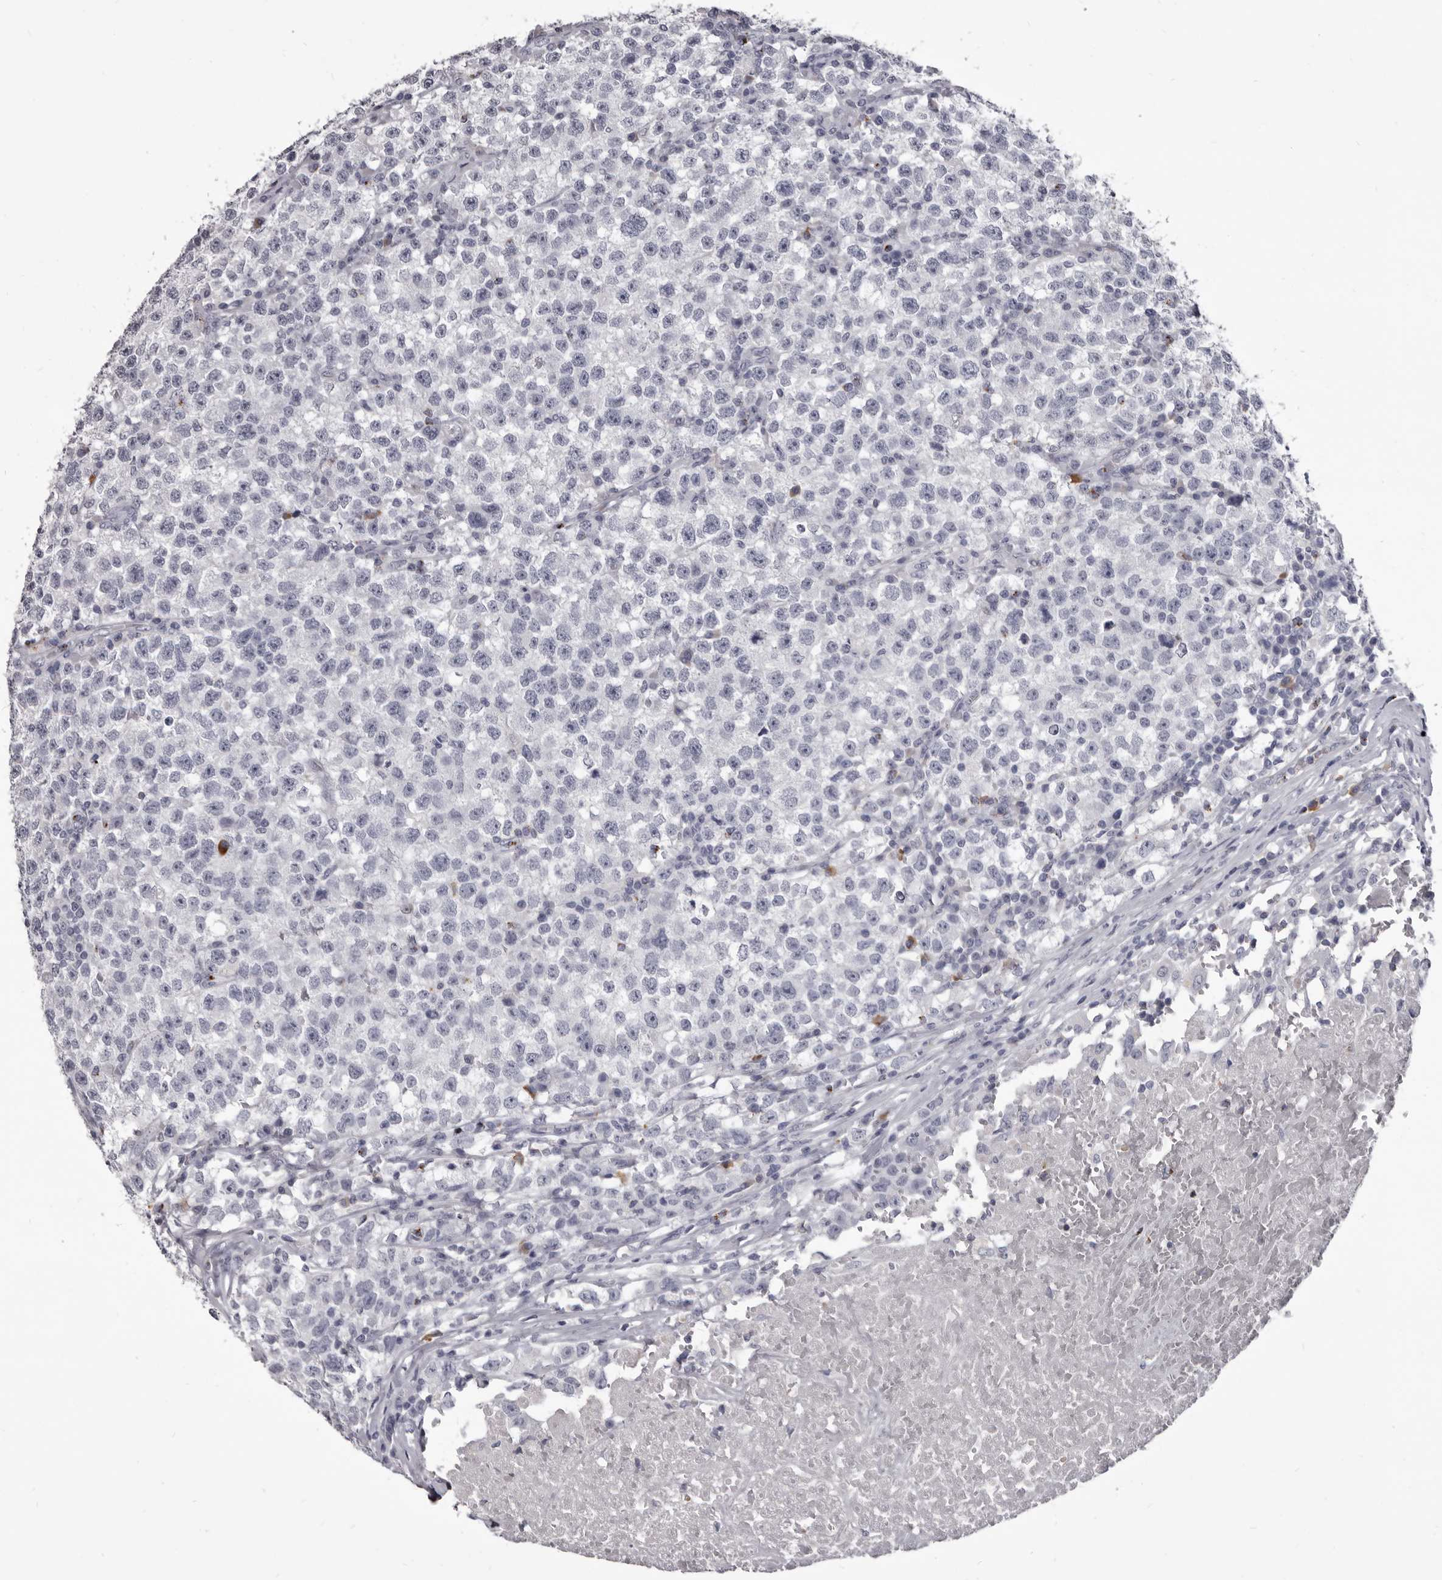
{"staining": {"intensity": "negative", "quantity": "none", "location": "none"}, "tissue": "testis cancer", "cell_type": "Tumor cells", "image_type": "cancer", "snomed": [{"axis": "morphology", "description": "Seminoma, NOS"}, {"axis": "topography", "description": "Testis"}], "caption": "Seminoma (testis) was stained to show a protein in brown. There is no significant staining in tumor cells. (DAB (3,3'-diaminobenzidine) immunohistochemistry (IHC) visualized using brightfield microscopy, high magnification).", "gene": "GZMH", "patient": {"sex": "male", "age": 22}}